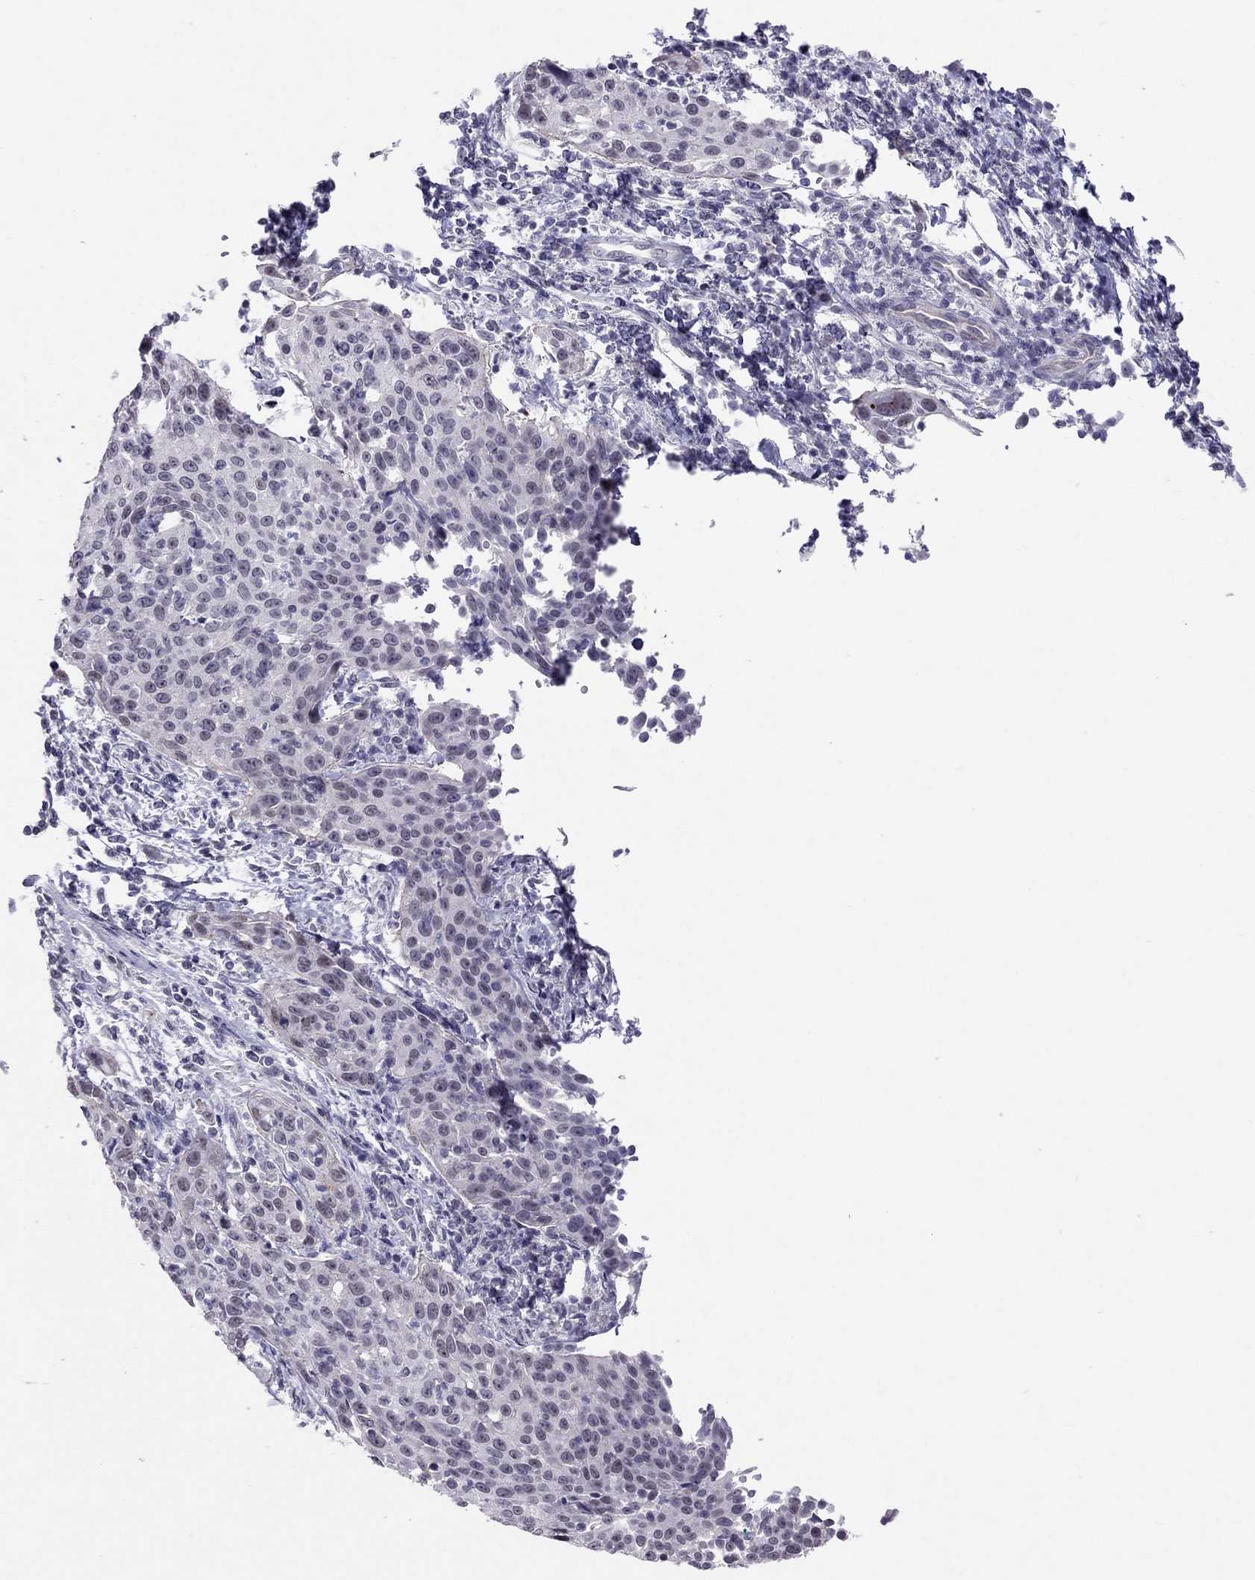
{"staining": {"intensity": "negative", "quantity": "none", "location": "none"}, "tissue": "cervical cancer", "cell_type": "Tumor cells", "image_type": "cancer", "snomed": [{"axis": "morphology", "description": "Squamous cell carcinoma, NOS"}, {"axis": "topography", "description": "Cervix"}], "caption": "A histopathology image of human cervical squamous cell carcinoma is negative for staining in tumor cells.", "gene": "JHY", "patient": {"sex": "female", "age": 26}}